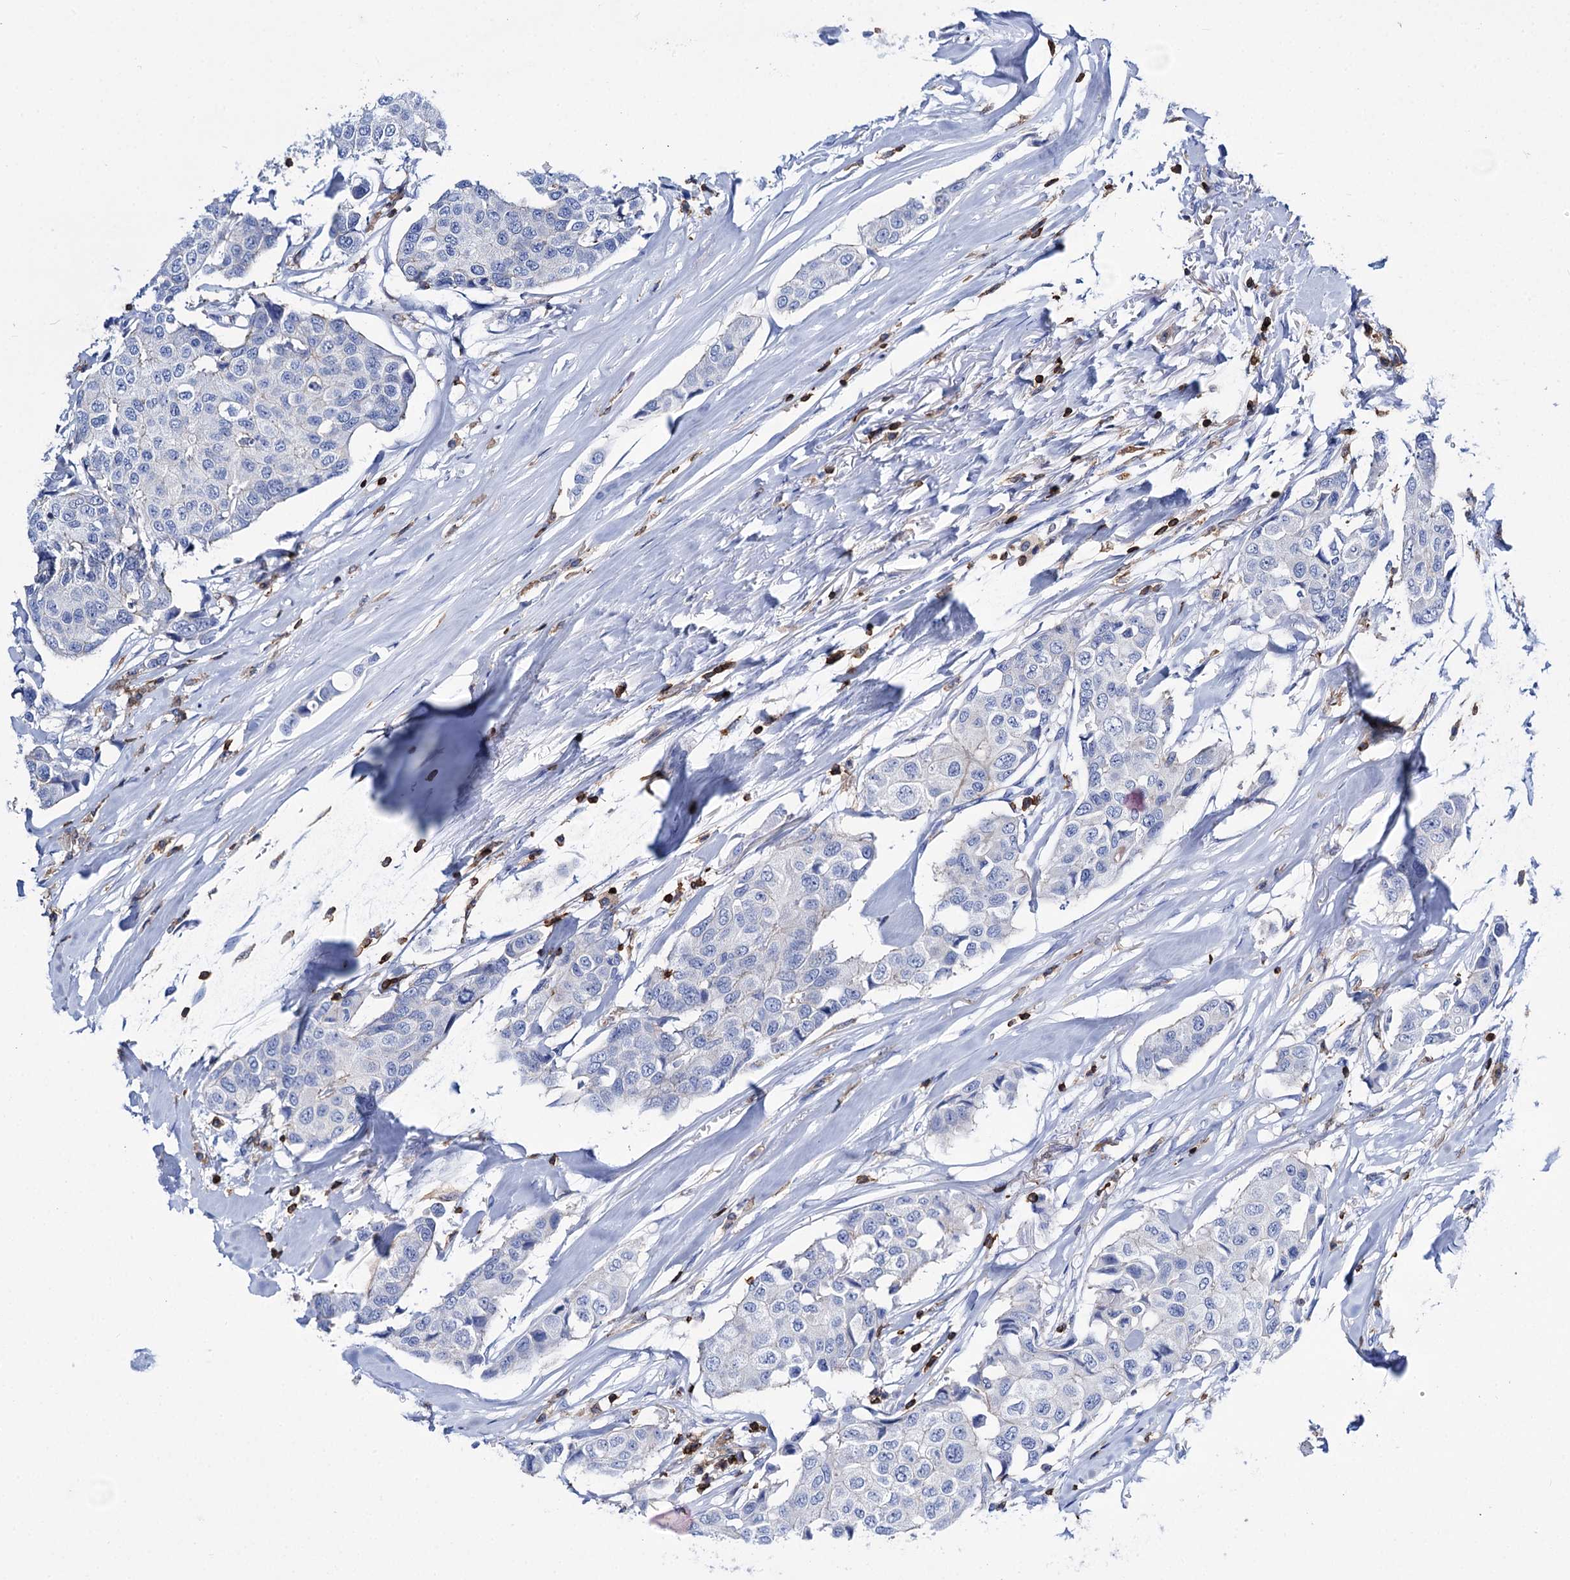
{"staining": {"intensity": "negative", "quantity": "none", "location": "none"}, "tissue": "breast cancer", "cell_type": "Tumor cells", "image_type": "cancer", "snomed": [{"axis": "morphology", "description": "Duct carcinoma"}, {"axis": "topography", "description": "Breast"}], "caption": "A high-resolution photomicrograph shows immunohistochemistry staining of breast invasive ductal carcinoma, which demonstrates no significant positivity in tumor cells.", "gene": "DEF6", "patient": {"sex": "female", "age": 80}}